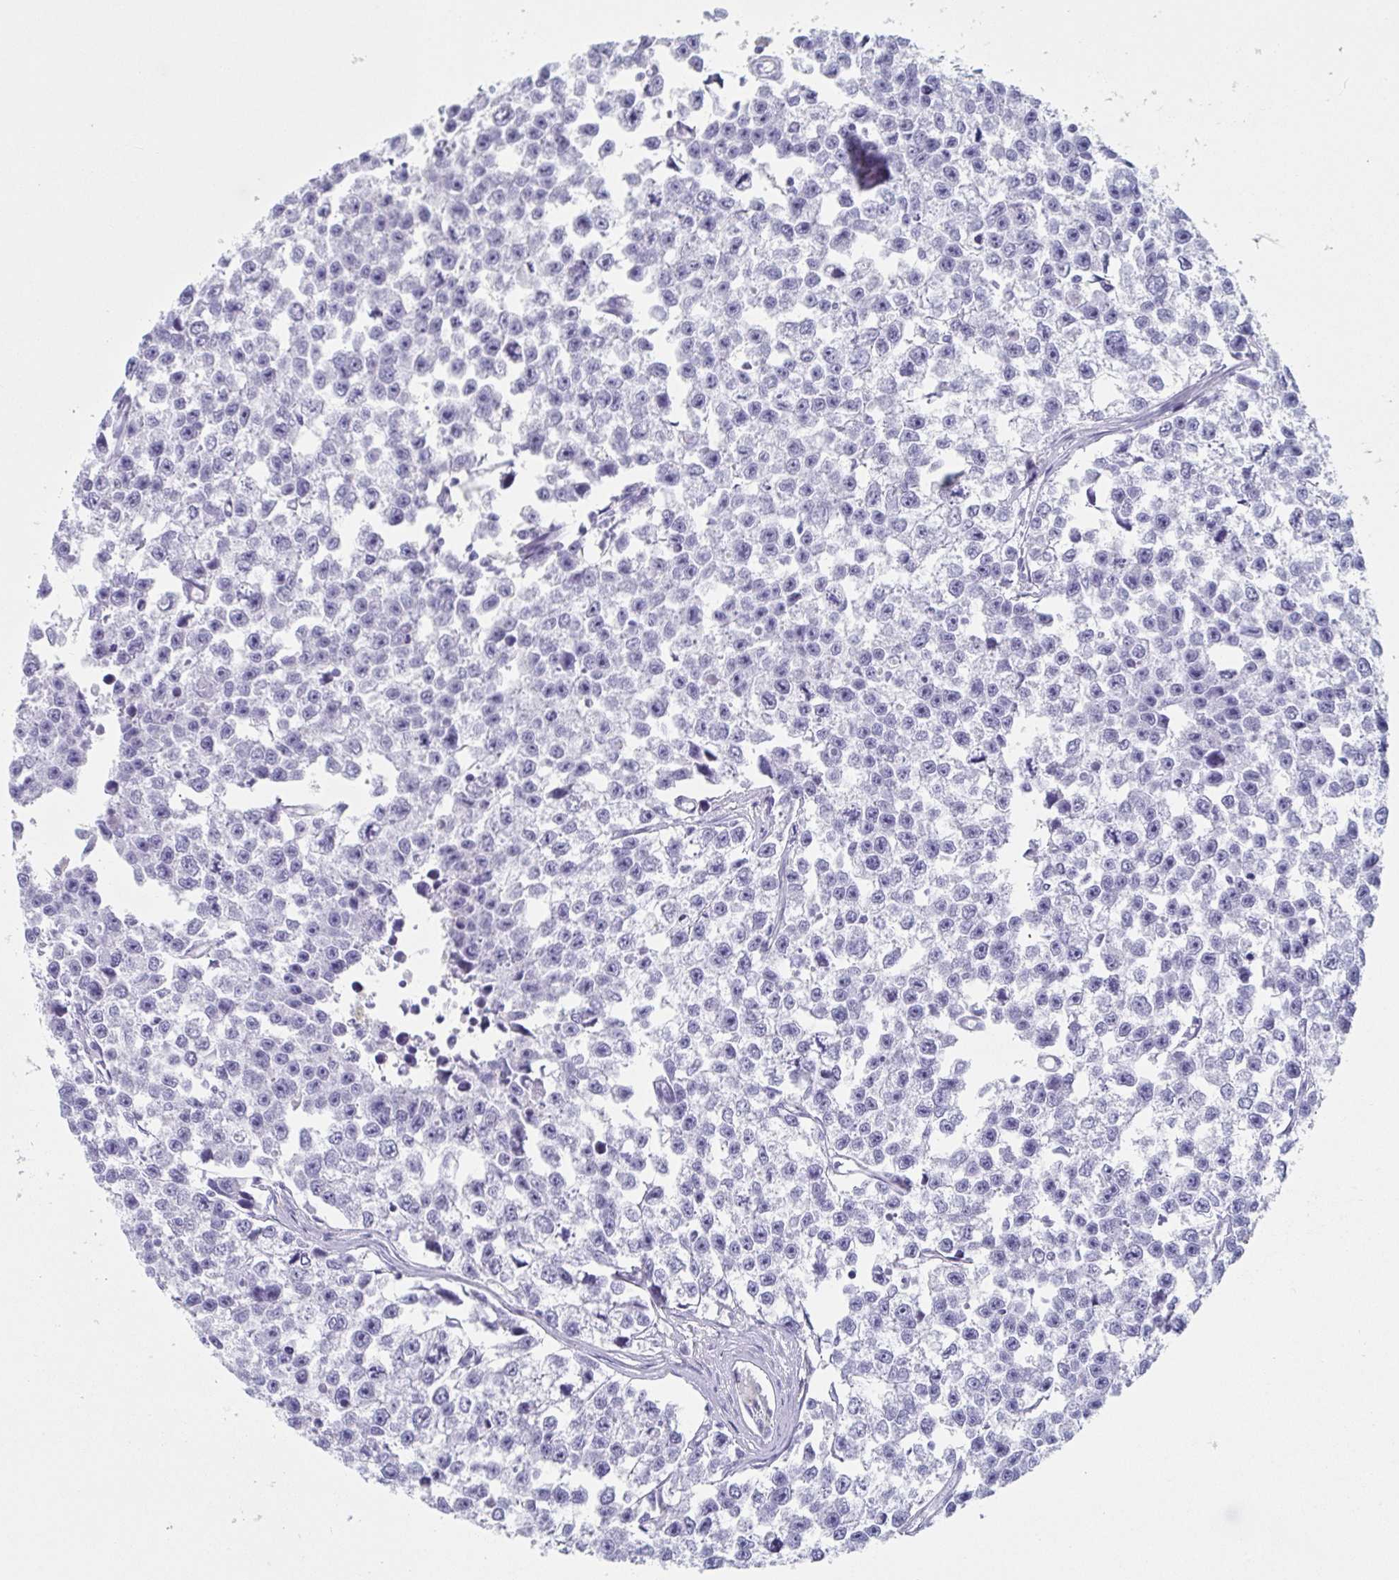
{"staining": {"intensity": "negative", "quantity": "none", "location": "none"}, "tissue": "testis cancer", "cell_type": "Tumor cells", "image_type": "cancer", "snomed": [{"axis": "morphology", "description": "Seminoma, NOS"}, {"axis": "topography", "description": "Testis"}], "caption": "Immunohistochemistry (IHC) micrograph of neoplastic tissue: testis cancer stained with DAB exhibits no significant protein positivity in tumor cells. (Brightfield microscopy of DAB (3,3'-diaminobenzidine) immunohistochemistry at high magnification).", "gene": "TAGLN3", "patient": {"sex": "male", "age": 26}}